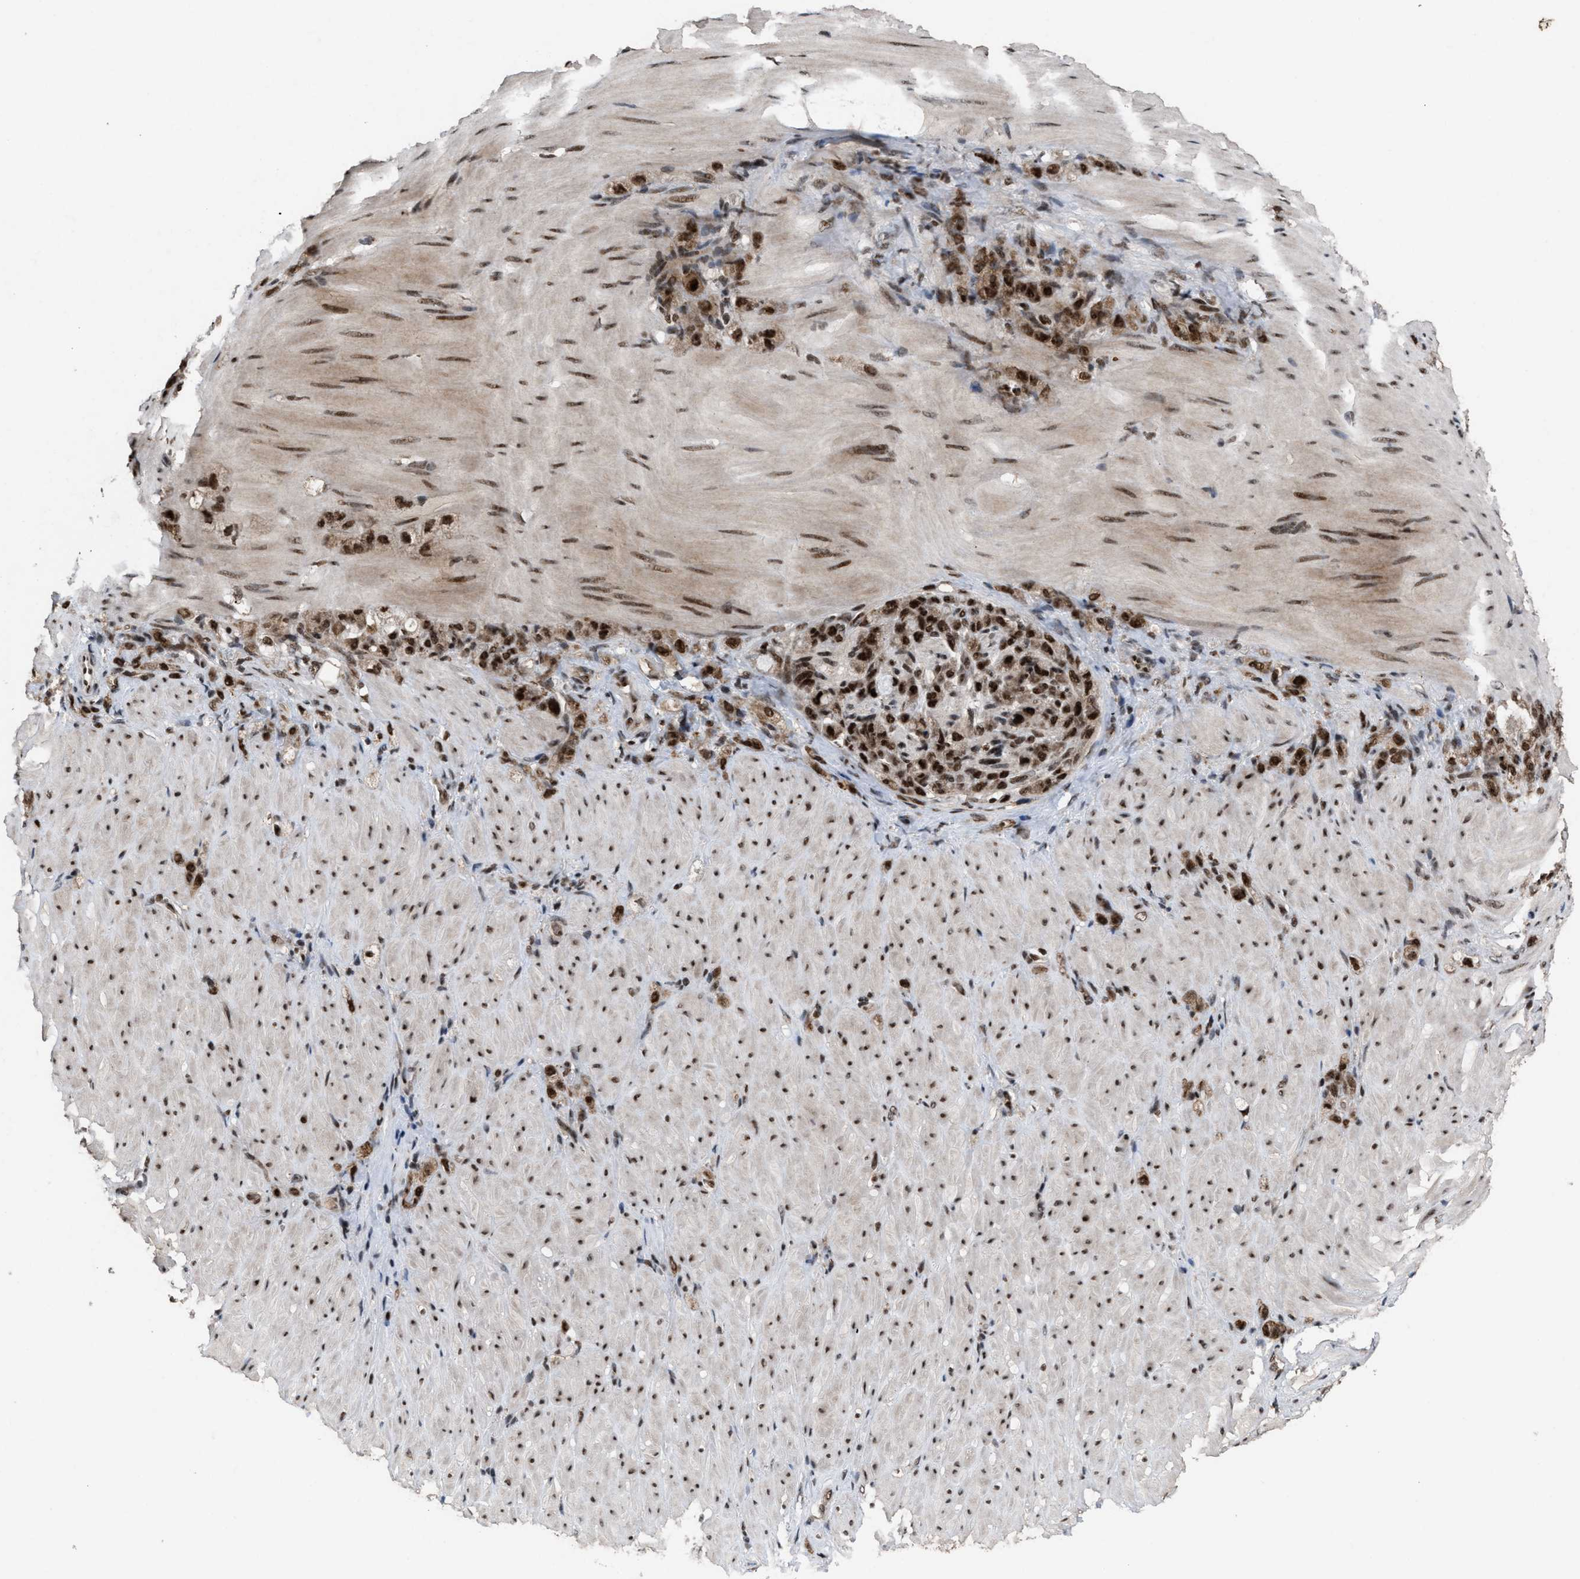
{"staining": {"intensity": "strong", "quantity": ">75%", "location": "cytoplasmic/membranous,nuclear"}, "tissue": "stomach cancer", "cell_type": "Tumor cells", "image_type": "cancer", "snomed": [{"axis": "morphology", "description": "Normal tissue, NOS"}, {"axis": "morphology", "description": "Adenocarcinoma, NOS"}, {"axis": "topography", "description": "Stomach"}], "caption": "A micrograph of human adenocarcinoma (stomach) stained for a protein reveals strong cytoplasmic/membranous and nuclear brown staining in tumor cells.", "gene": "PRPF4", "patient": {"sex": "male", "age": 82}}